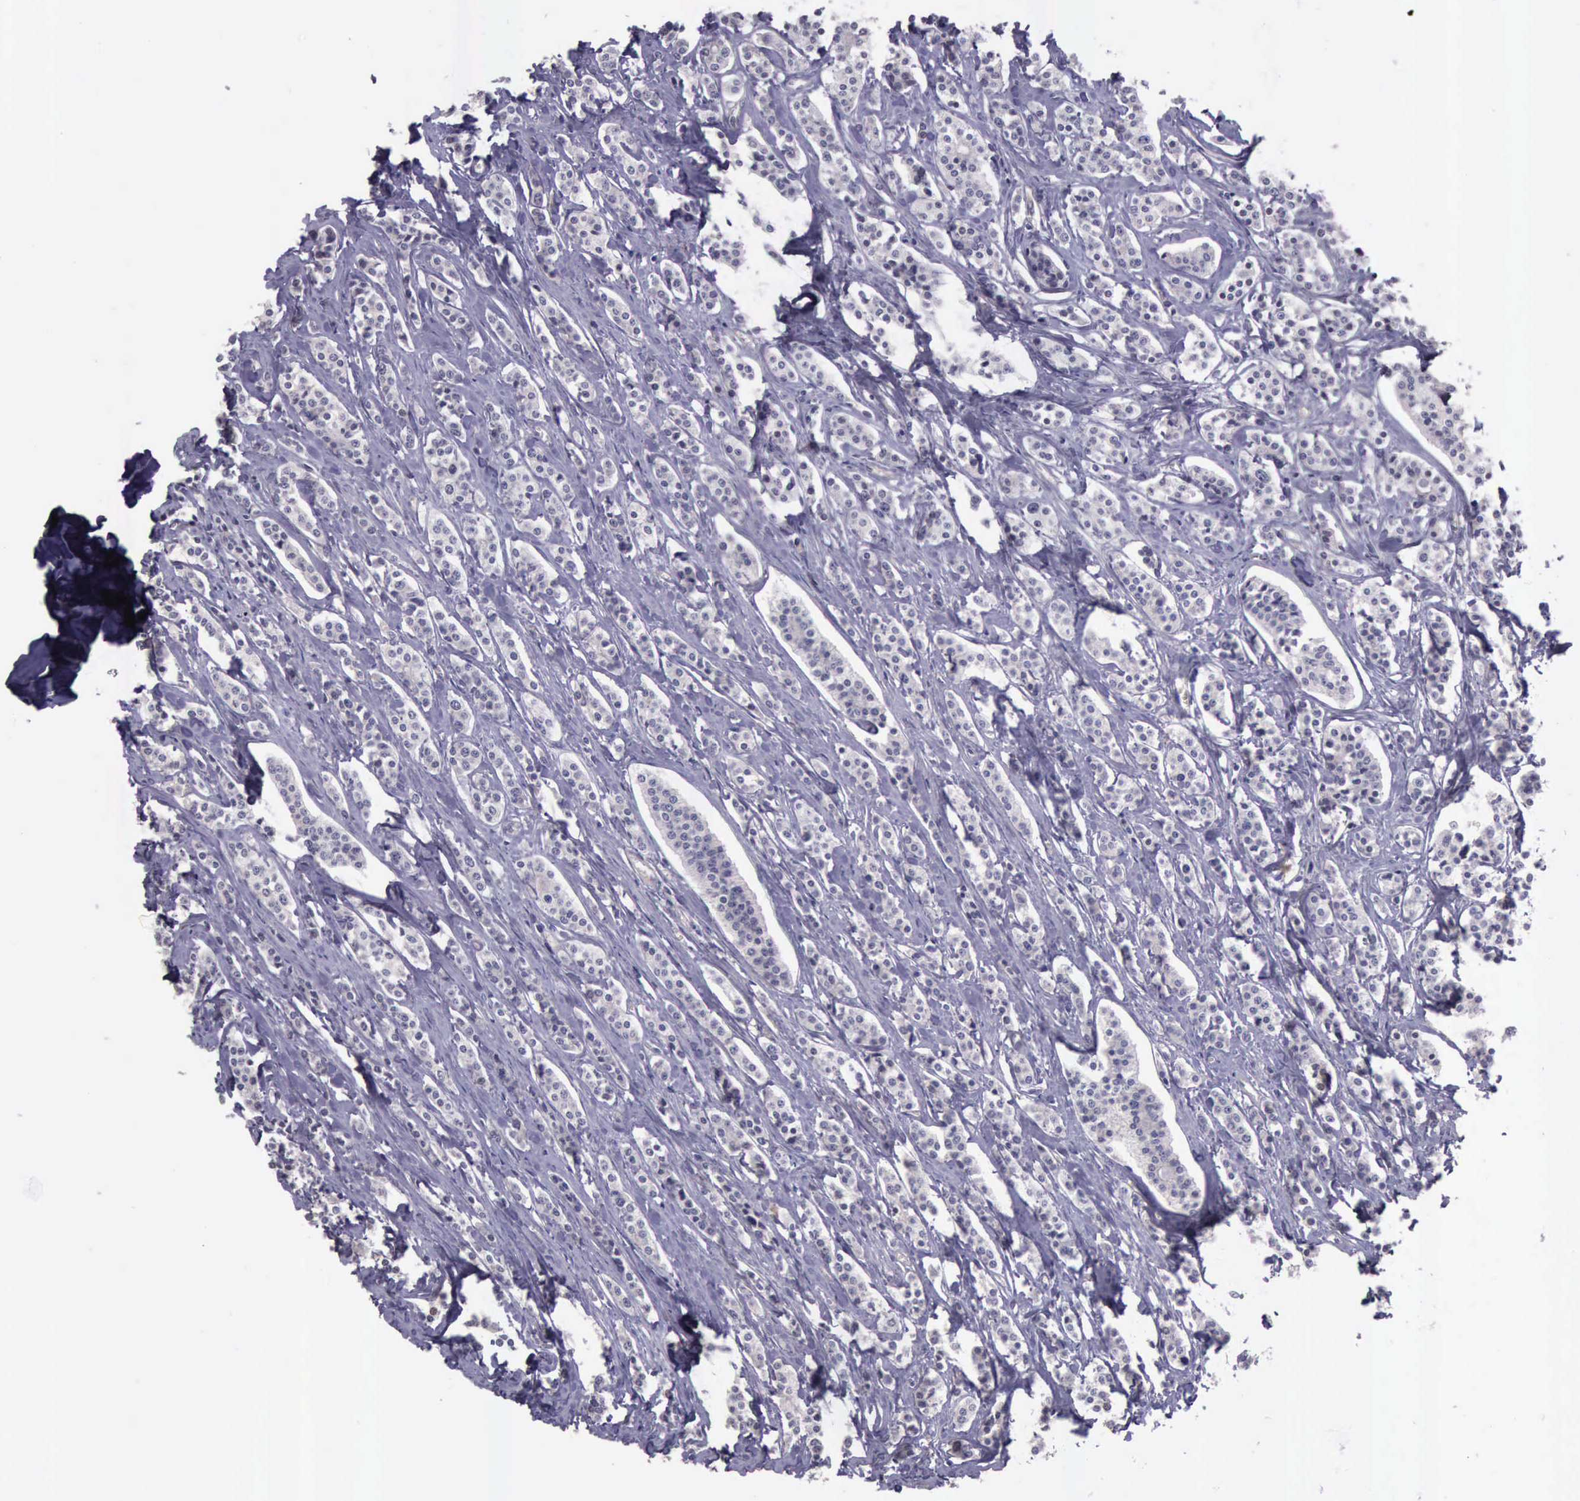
{"staining": {"intensity": "negative", "quantity": "none", "location": "none"}, "tissue": "carcinoid", "cell_type": "Tumor cells", "image_type": "cancer", "snomed": [{"axis": "morphology", "description": "Carcinoid, malignant, NOS"}, {"axis": "topography", "description": "Small intestine"}], "caption": "DAB immunohistochemical staining of carcinoid shows no significant staining in tumor cells.", "gene": "TCEANC", "patient": {"sex": "male", "age": 63}}